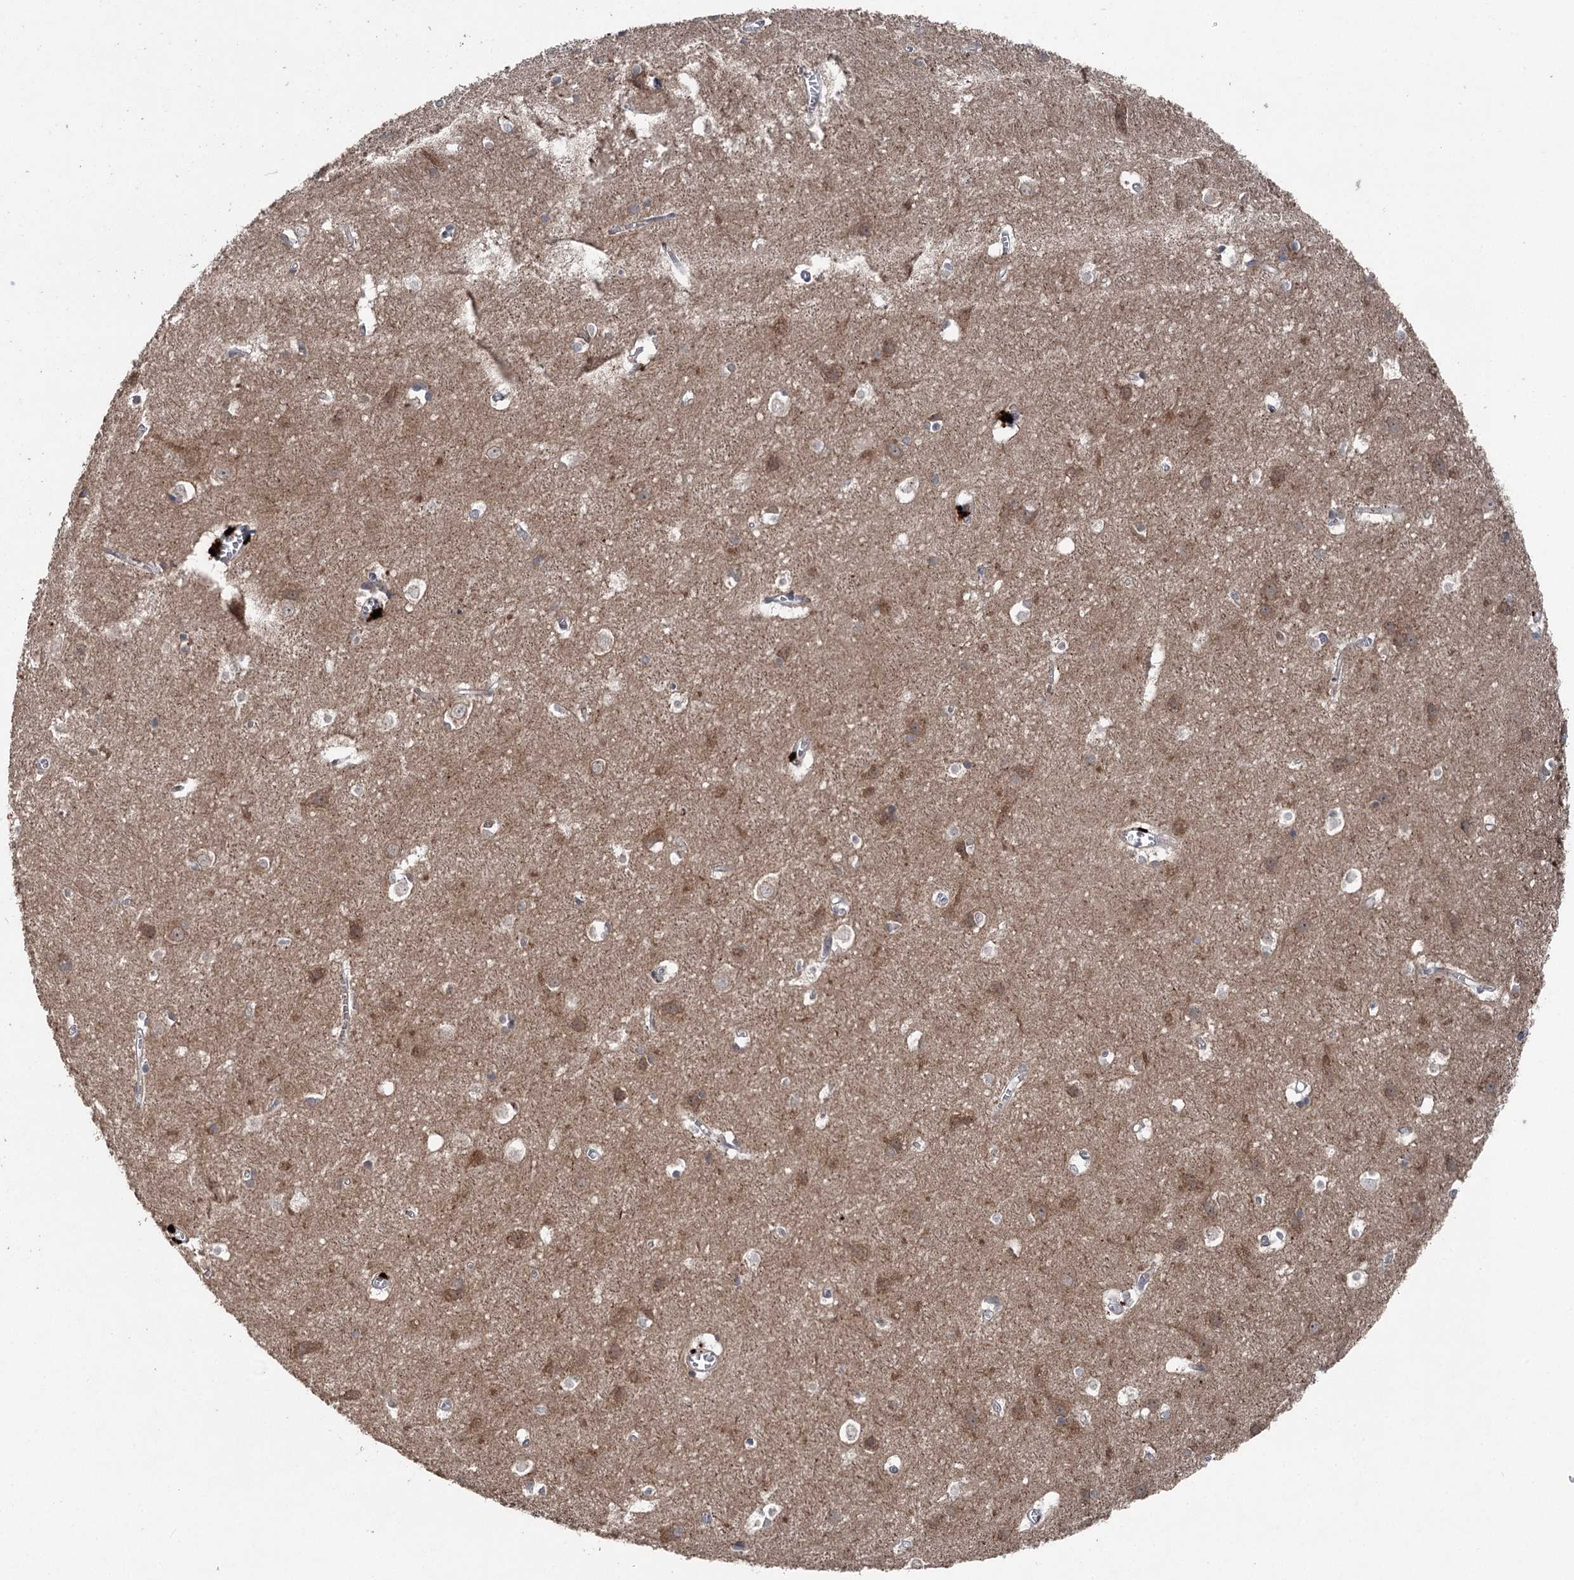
{"staining": {"intensity": "weak", "quantity": "25%-75%", "location": "cytoplasmic/membranous"}, "tissue": "cerebral cortex", "cell_type": "Endothelial cells", "image_type": "normal", "snomed": [{"axis": "morphology", "description": "Normal tissue, NOS"}, {"axis": "topography", "description": "Cerebral cortex"}], "caption": "Immunohistochemical staining of benign human cerebral cortex displays 25%-75% levels of weak cytoplasmic/membranous protein expression in about 25%-75% of endothelial cells.", "gene": "MAPK8IP2", "patient": {"sex": "male", "age": 54}}